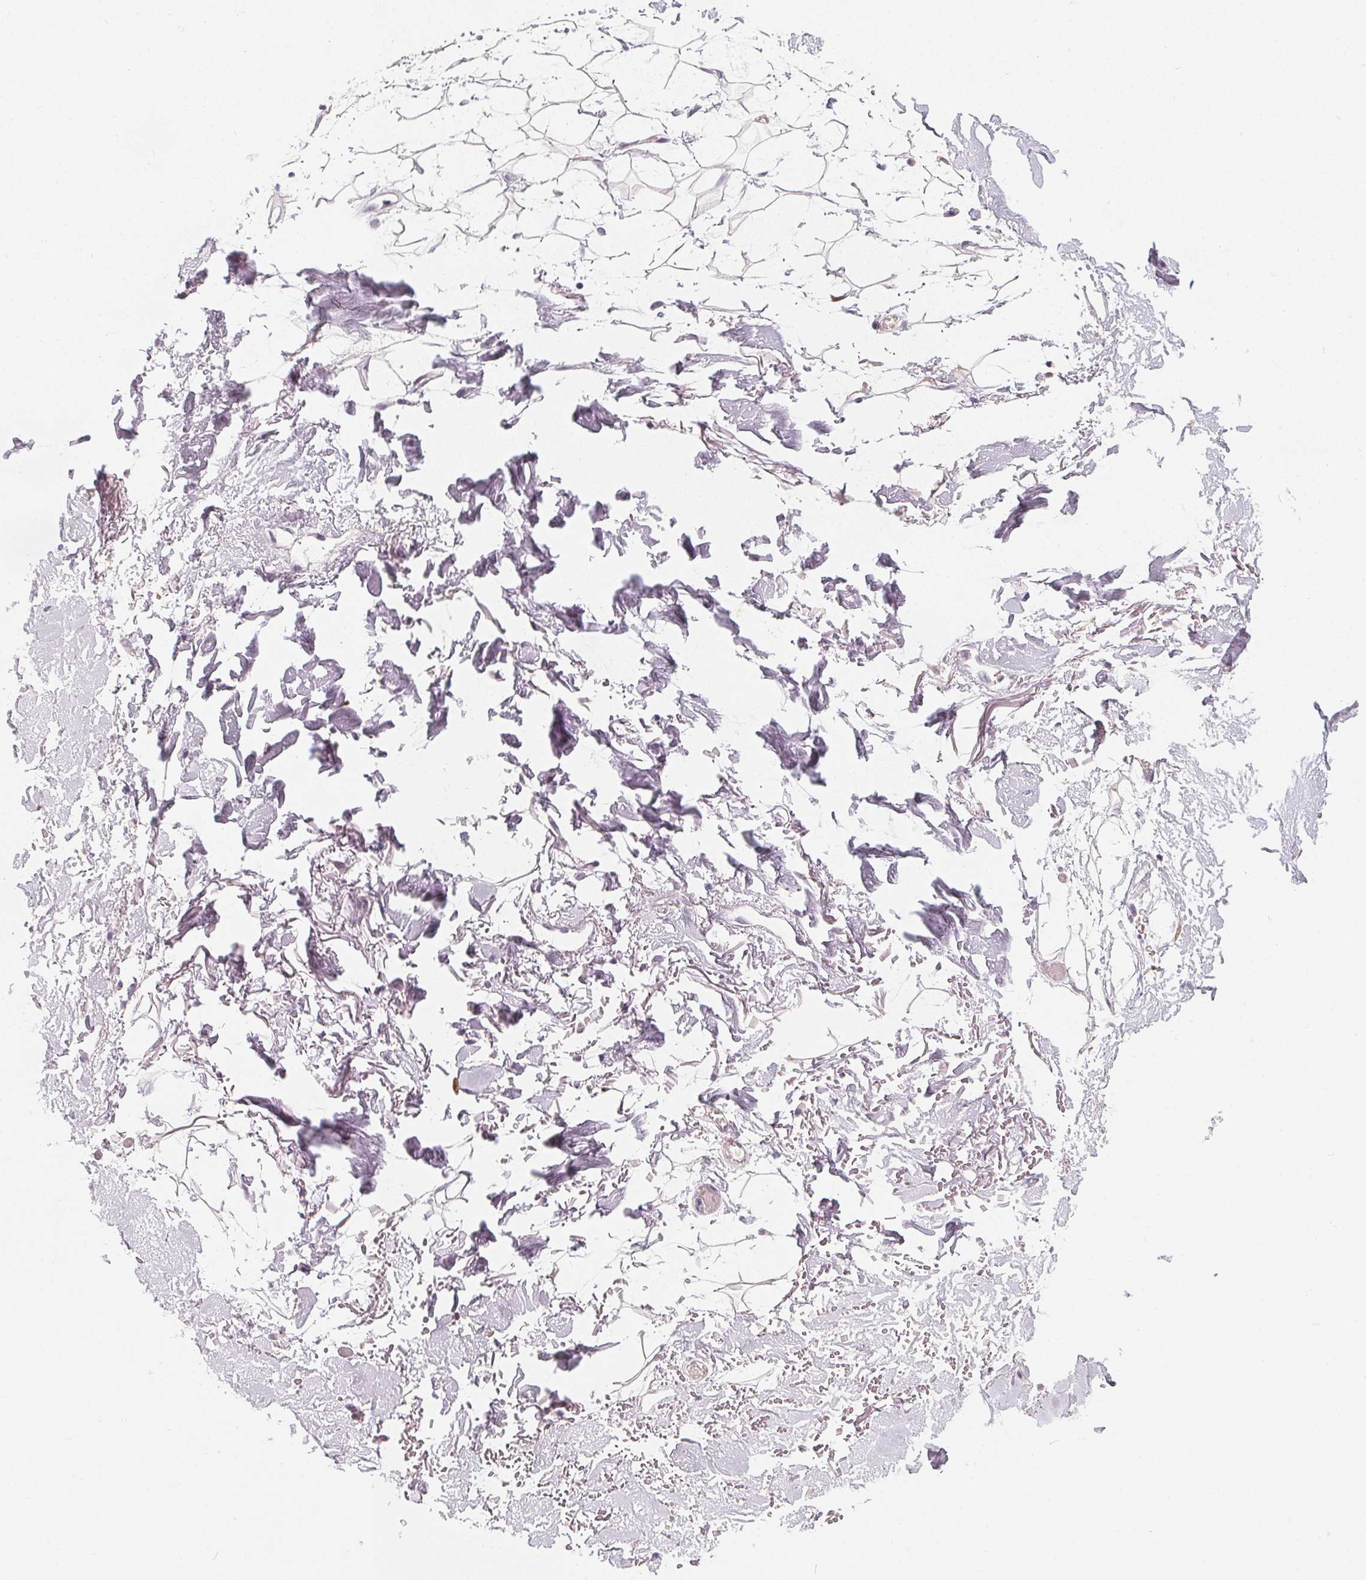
{"staining": {"intensity": "moderate", "quantity": "<25%", "location": "nuclear"}, "tissue": "adipose tissue", "cell_type": "Adipocytes", "image_type": "normal", "snomed": [{"axis": "morphology", "description": "Normal tissue, NOS"}, {"axis": "topography", "description": "Anal"}, {"axis": "topography", "description": "Peripheral nerve tissue"}], "caption": "Immunohistochemistry (IHC) photomicrograph of normal human adipose tissue stained for a protein (brown), which shows low levels of moderate nuclear expression in approximately <25% of adipocytes.", "gene": "DBX2", "patient": {"sex": "male", "age": 78}}